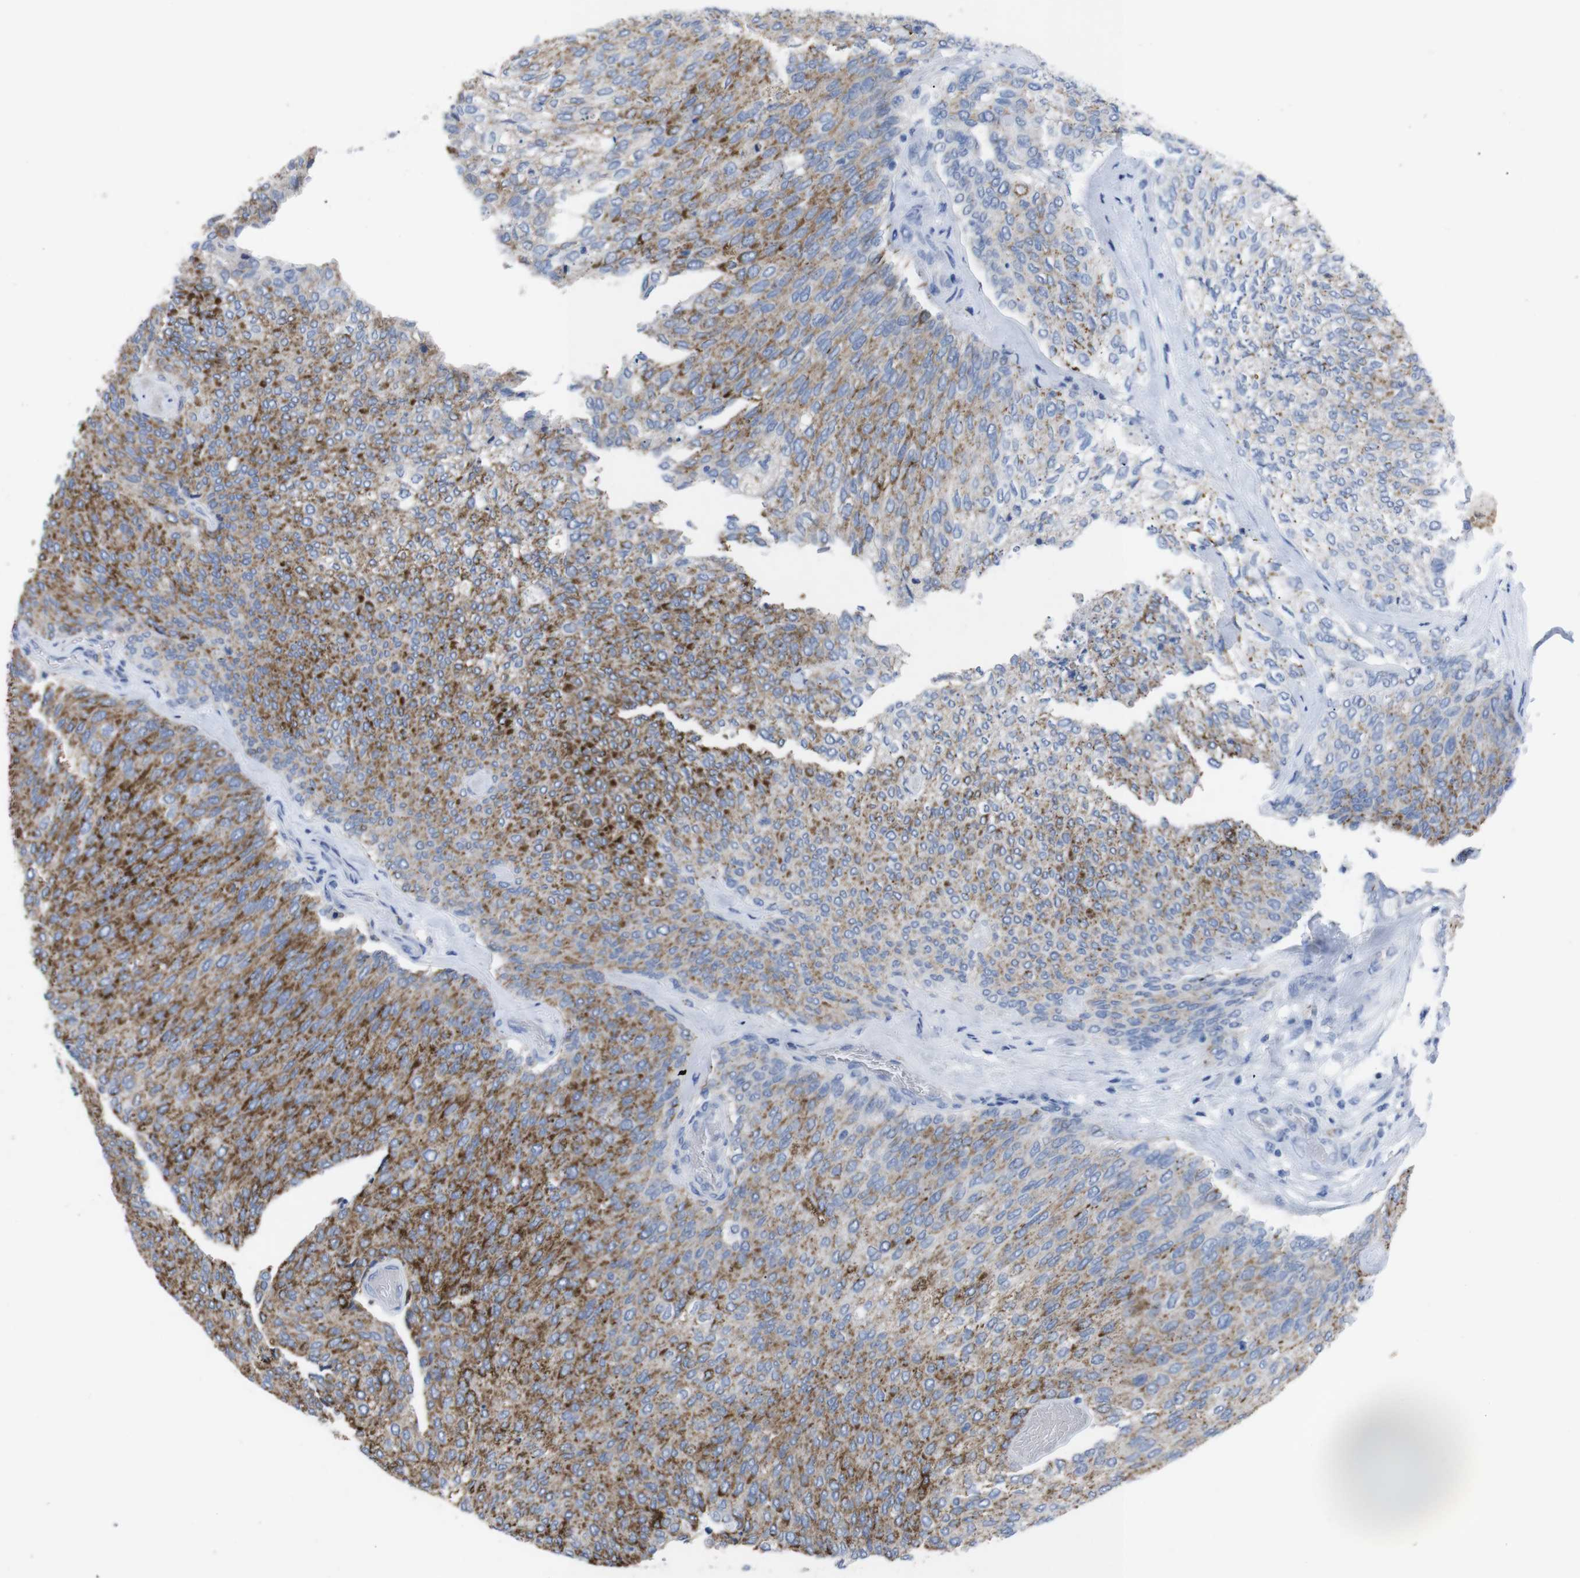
{"staining": {"intensity": "moderate", "quantity": "25%-75%", "location": "cytoplasmic/membranous"}, "tissue": "urothelial cancer", "cell_type": "Tumor cells", "image_type": "cancer", "snomed": [{"axis": "morphology", "description": "Urothelial carcinoma, Low grade"}, {"axis": "topography", "description": "Urinary bladder"}], "caption": "Moderate cytoplasmic/membranous staining is seen in approximately 25%-75% of tumor cells in urothelial cancer.", "gene": "GJB2", "patient": {"sex": "female", "age": 79}}